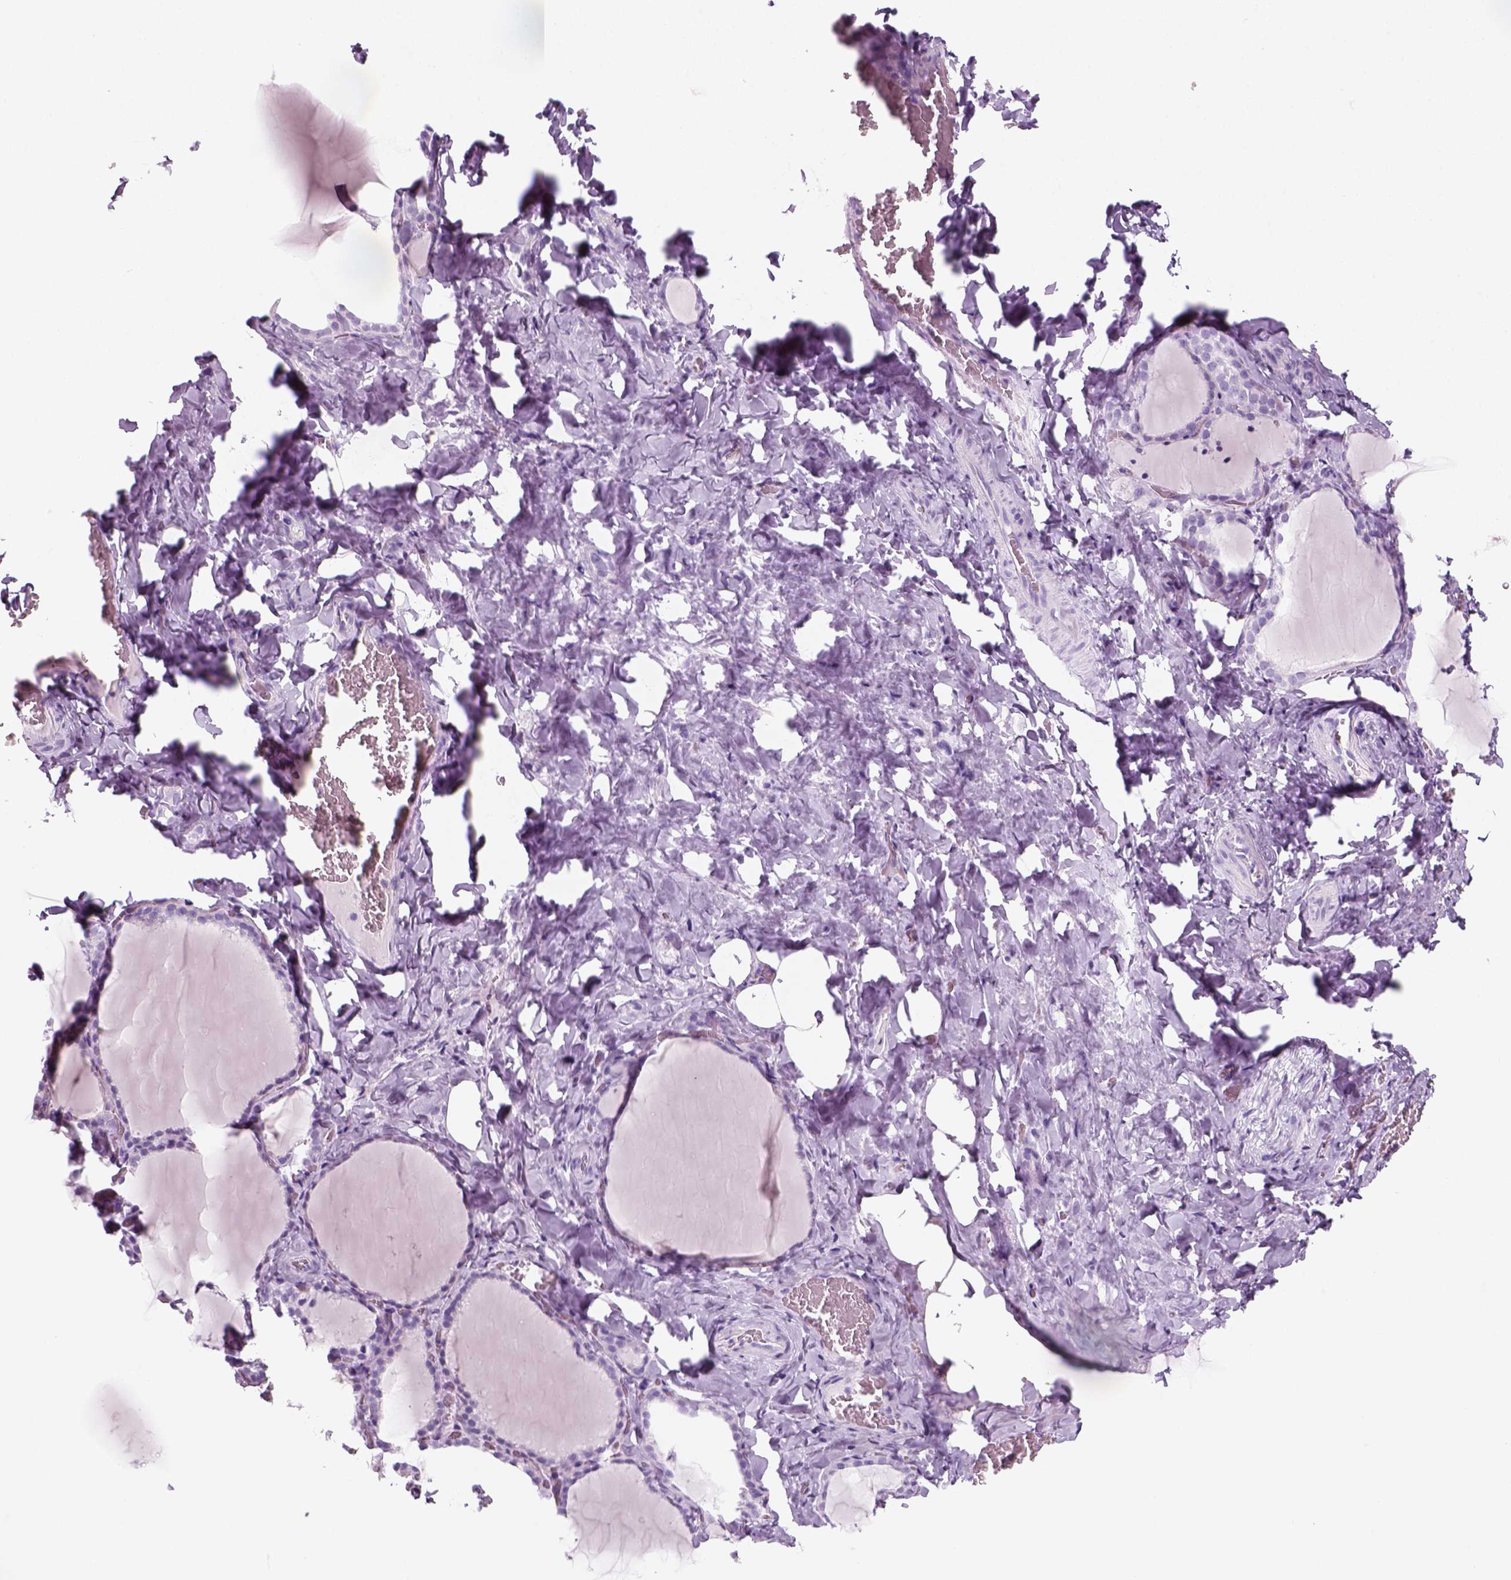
{"staining": {"intensity": "negative", "quantity": "none", "location": "none"}, "tissue": "thyroid gland", "cell_type": "Glandular cells", "image_type": "normal", "snomed": [{"axis": "morphology", "description": "Normal tissue, NOS"}, {"axis": "topography", "description": "Thyroid gland"}], "caption": "IHC of normal thyroid gland exhibits no expression in glandular cells.", "gene": "KRTAP11", "patient": {"sex": "female", "age": 22}}